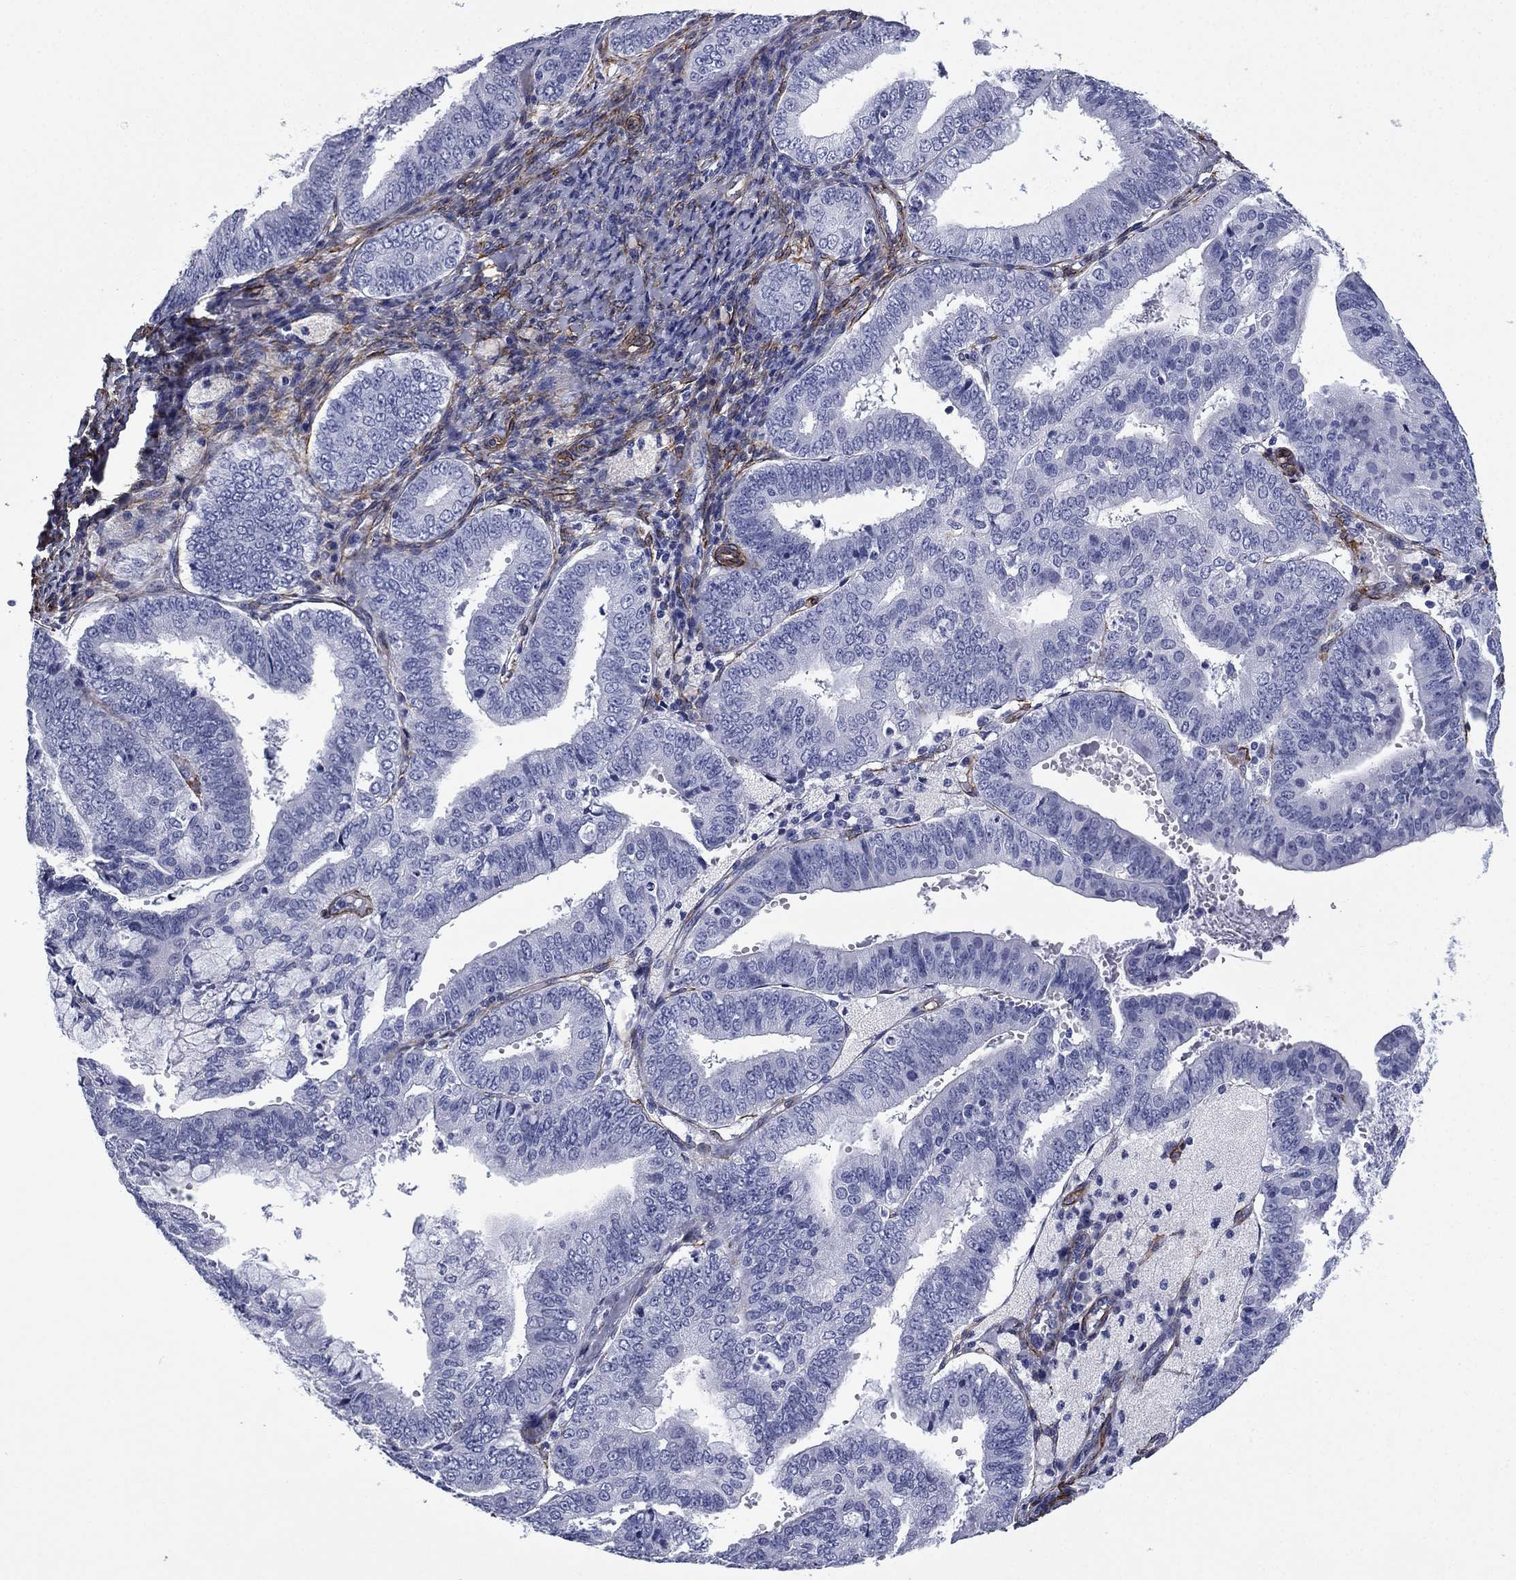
{"staining": {"intensity": "negative", "quantity": "none", "location": "none"}, "tissue": "endometrial cancer", "cell_type": "Tumor cells", "image_type": "cancer", "snomed": [{"axis": "morphology", "description": "Adenocarcinoma, NOS"}, {"axis": "topography", "description": "Endometrium"}], "caption": "The IHC histopathology image has no significant positivity in tumor cells of adenocarcinoma (endometrial) tissue.", "gene": "CAVIN3", "patient": {"sex": "female", "age": 63}}